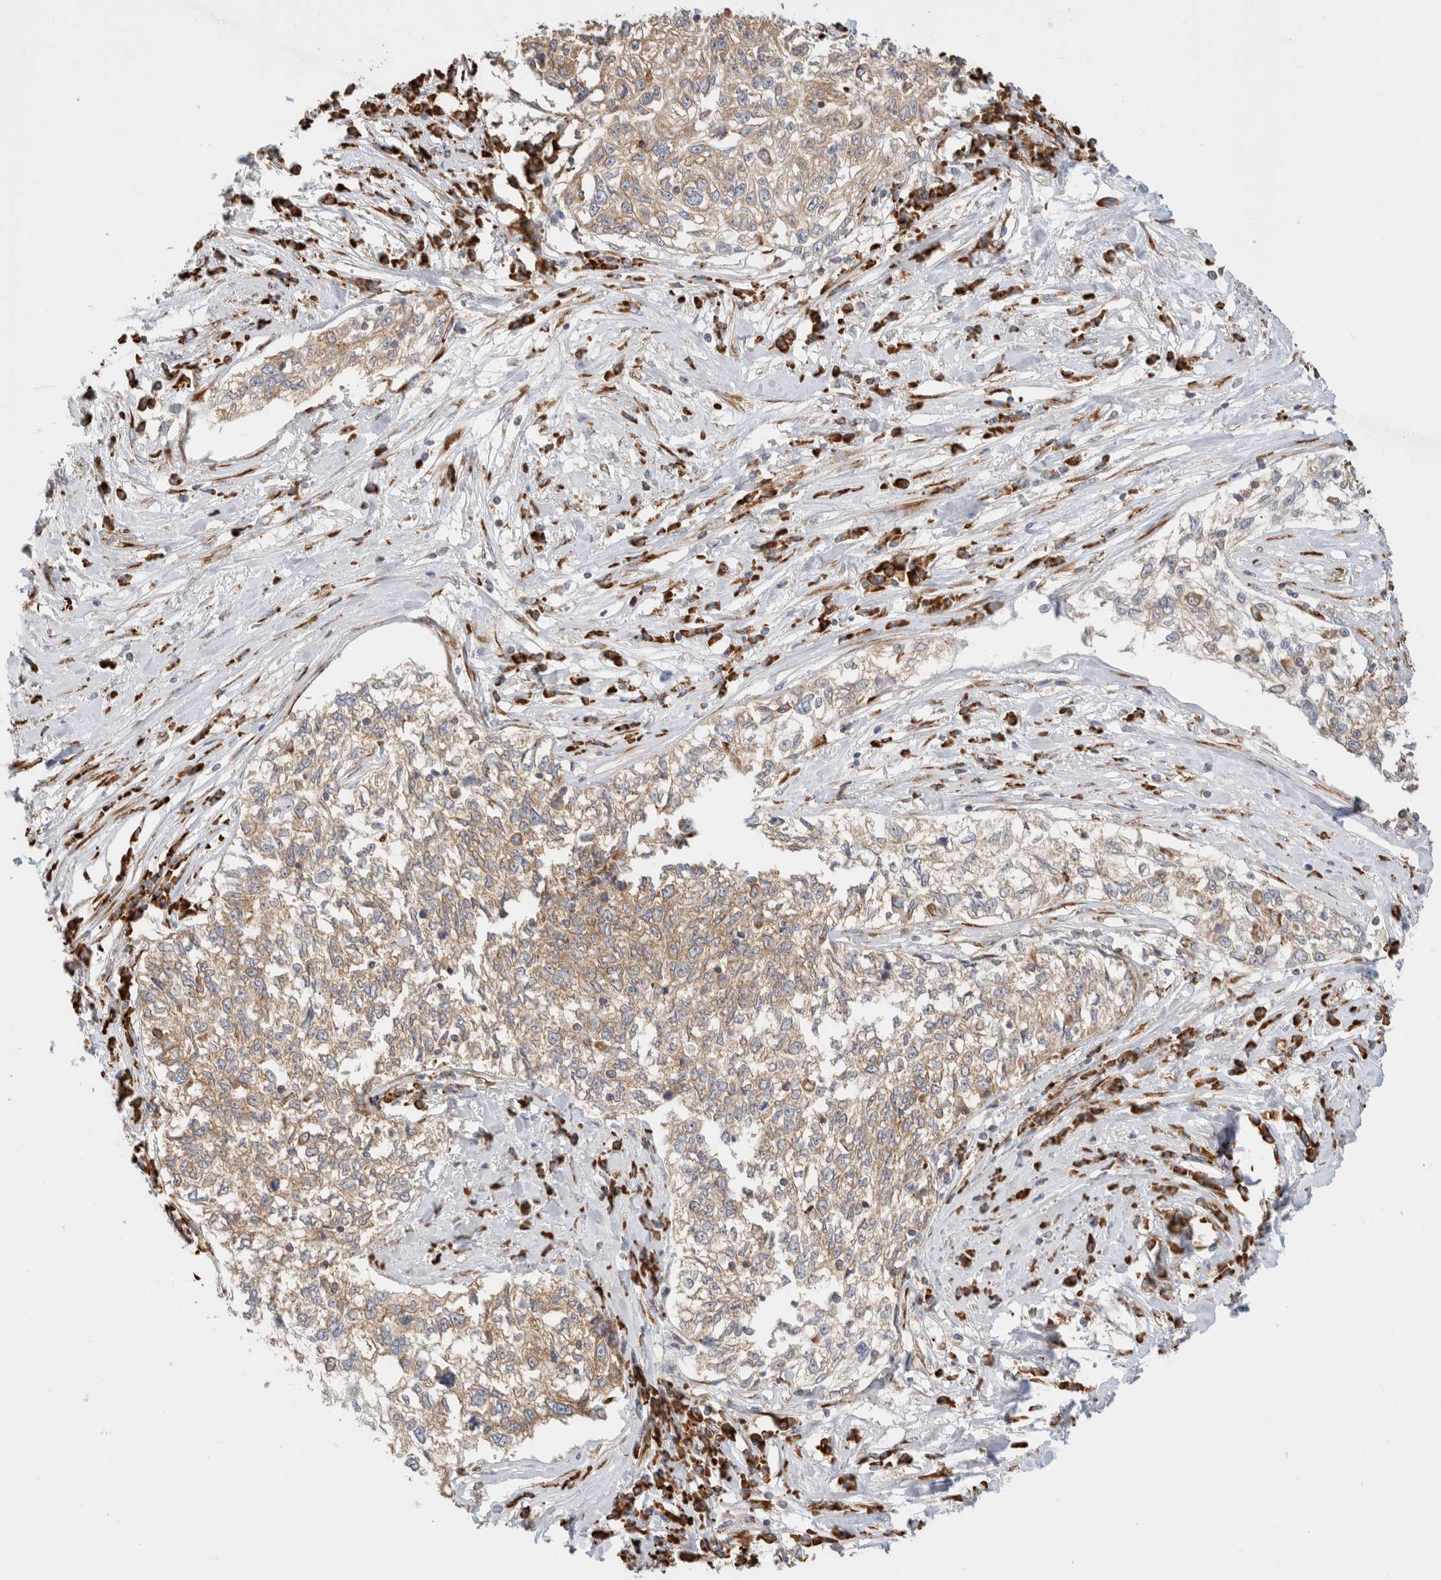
{"staining": {"intensity": "moderate", "quantity": ">75%", "location": "cytoplasmic/membranous"}, "tissue": "cervical cancer", "cell_type": "Tumor cells", "image_type": "cancer", "snomed": [{"axis": "morphology", "description": "Squamous cell carcinoma, NOS"}, {"axis": "topography", "description": "Cervix"}], "caption": "Squamous cell carcinoma (cervical) stained with DAB IHC demonstrates medium levels of moderate cytoplasmic/membranous staining in about >75% of tumor cells.", "gene": "ZC2HC1A", "patient": {"sex": "female", "age": 57}}